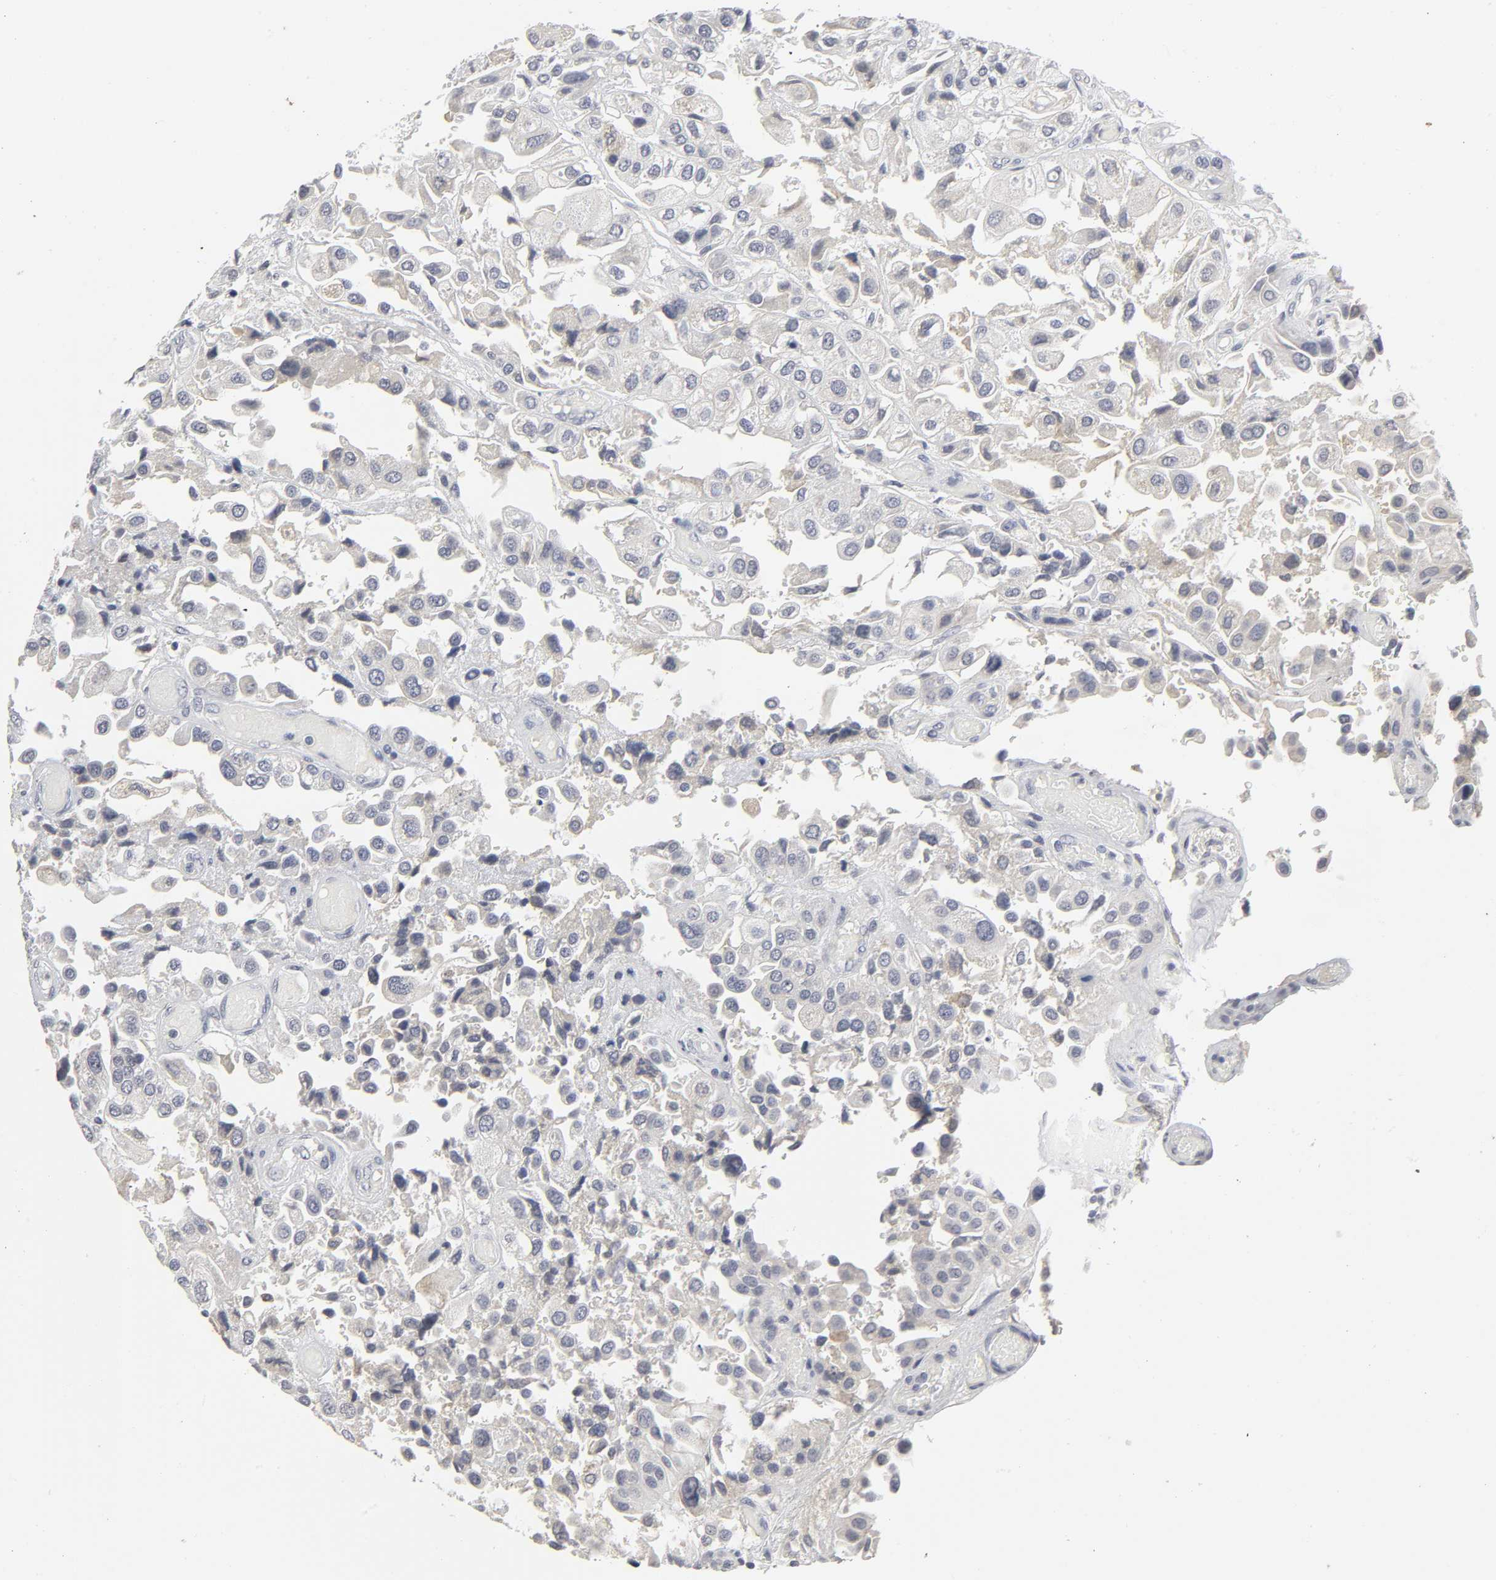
{"staining": {"intensity": "negative", "quantity": "none", "location": "none"}, "tissue": "urothelial cancer", "cell_type": "Tumor cells", "image_type": "cancer", "snomed": [{"axis": "morphology", "description": "Urothelial carcinoma, High grade"}, {"axis": "topography", "description": "Urinary bladder"}], "caption": "High magnification brightfield microscopy of urothelial carcinoma (high-grade) stained with DAB (brown) and counterstained with hematoxylin (blue): tumor cells show no significant positivity.", "gene": "TCAP", "patient": {"sex": "female", "age": 64}}